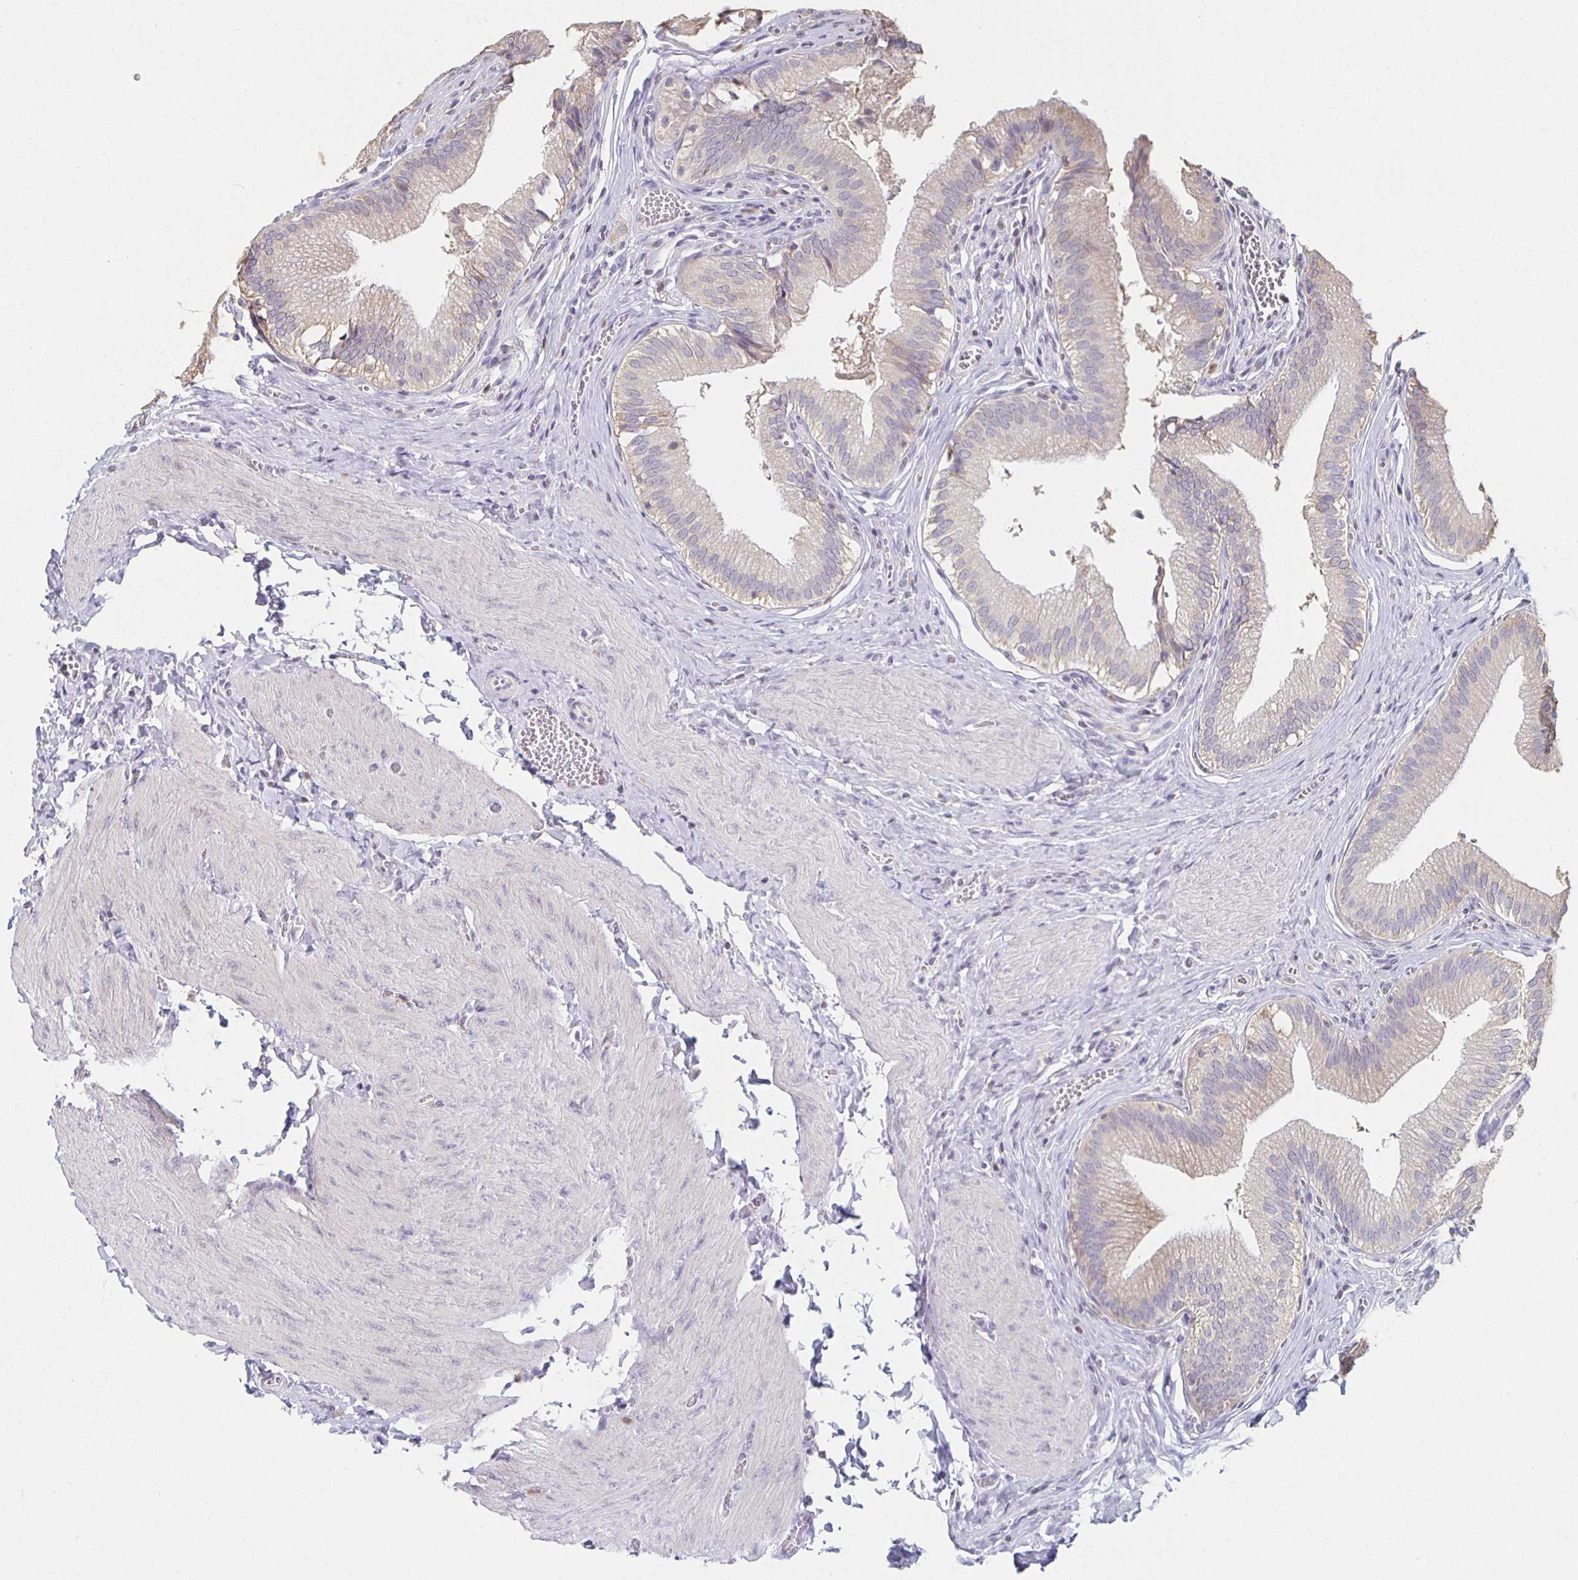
{"staining": {"intensity": "weak", "quantity": "25%-75%", "location": "cytoplasmic/membranous"}, "tissue": "gallbladder", "cell_type": "Glandular cells", "image_type": "normal", "snomed": [{"axis": "morphology", "description": "Normal tissue, NOS"}, {"axis": "topography", "description": "Gallbladder"}, {"axis": "topography", "description": "Peripheral nerve tissue"}], "caption": "Glandular cells display low levels of weak cytoplasmic/membranous staining in approximately 25%-75% of cells in unremarkable human gallbladder.", "gene": "ZNF692", "patient": {"sex": "male", "age": 17}}